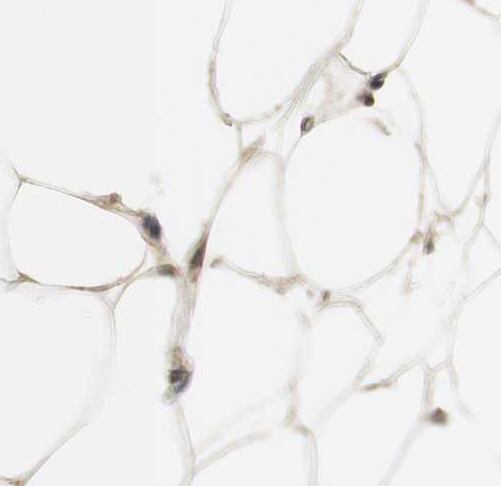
{"staining": {"intensity": "moderate", "quantity": ">75%", "location": "cytoplasmic/membranous"}, "tissue": "adipose tissue", "cell_type": "Adipocytes", "image_type": "normal", "snomed": [{"axis": "morphology", "description": "Normal tissue, NOS"}, {"axis": "morphology", "description": "Duct carcinoma"}, {"axis": "topography", "description": "Breast"}, {"axis": "topography", "description": "Adipose tissue"}], "caption": "Immunohistochemistry histopathology image of unremarkable adipose tissue: adipose tissue stained using immunohistochemistry exhibits medium levels of moderate protein expression localized specifically in the cytoplasmic/membranous of adipocytes, appearing as a cytoplasmic/membranous brown color.", "gene": "IPO5", "patient": {"sex": "female", "age": 37}}